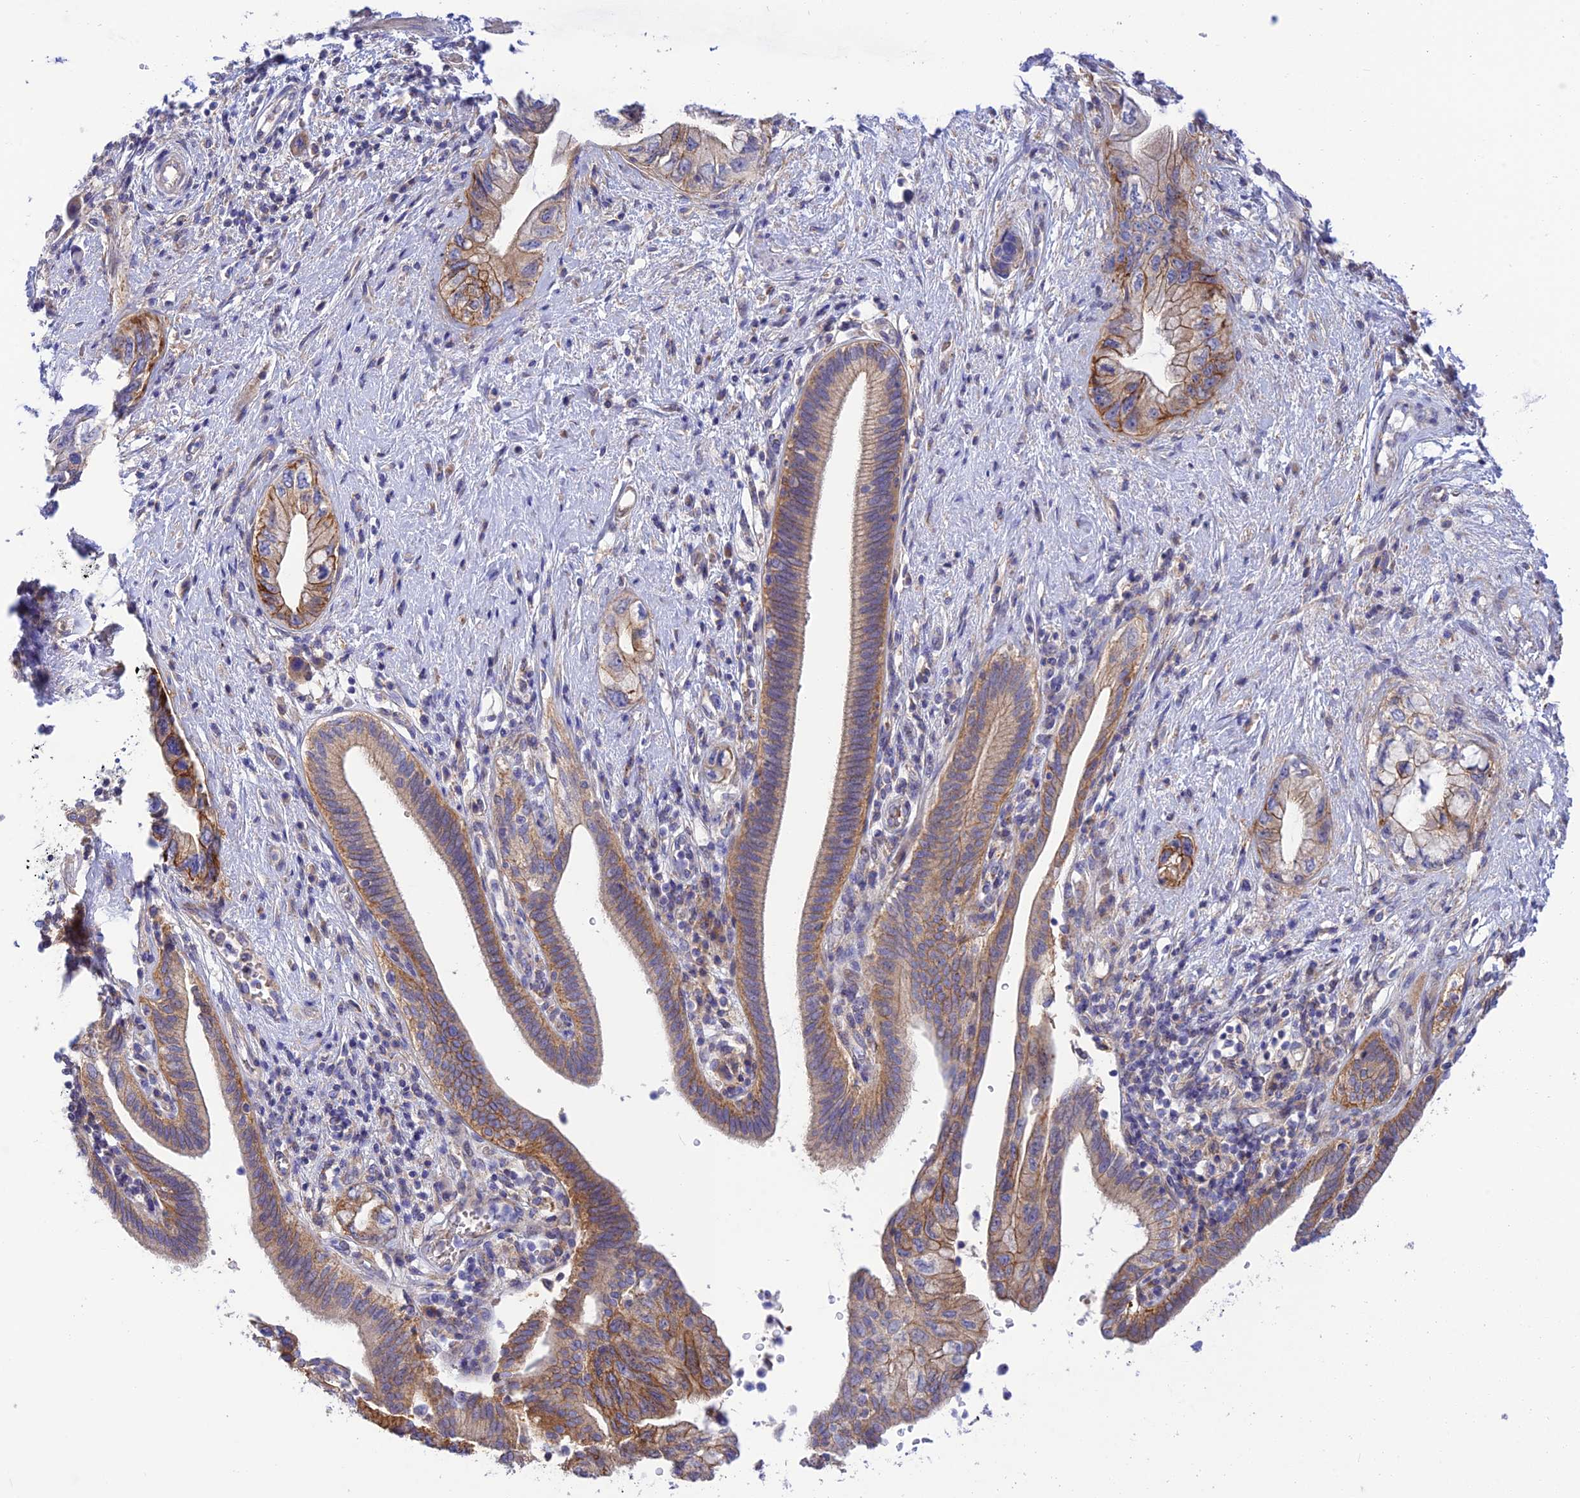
{"staining": {"intensity": "moderate", "quantity": ">75%", "location": "cytoplasmic/membranous"}, "tissue": "pancreatic cancer", "cell_type": "Tumor cells", "image_type": "cancer", "snomed": [{"axis": "morphology", "description": "Adenocarcinoma, NOS"}, {"axis": "topography", "description": "Pancreas"}], "caption": "Human pancreatic cancer (adenocarcinoma) stained with a protein marker reveals moderate staining in tumor cells.", "gene": "CCDC157", "patient": {"sex": "female", "age": 73}}